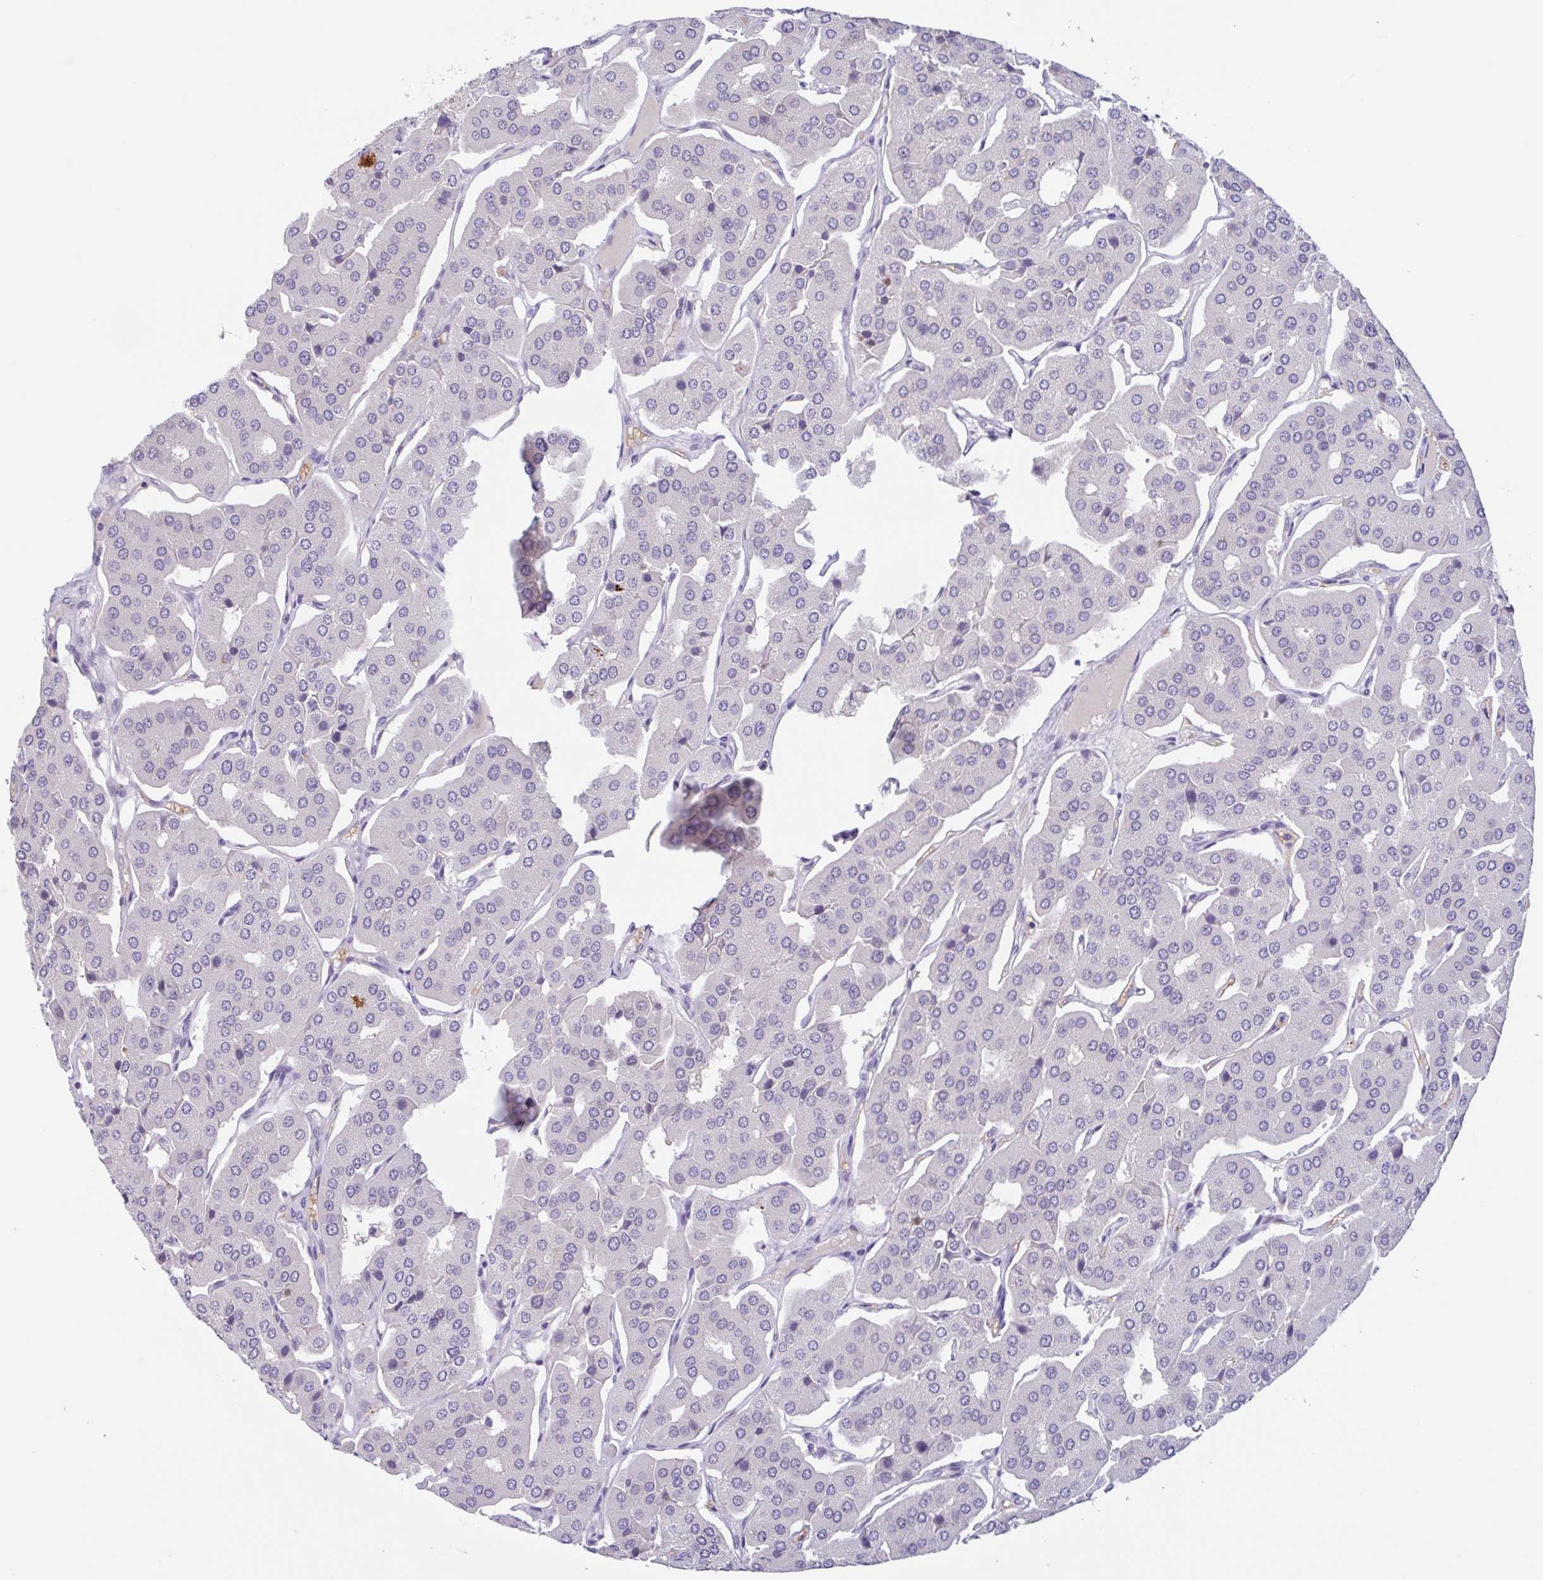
{"staining": {"intensity": "negative", "quantity": "none", "location": "none"}, "tissue": "parathyroid gland", "cell_type": "Glandular cells", "image_type": "normal", "snomed": [{"axis": "morphology", "description": "Normal tissue, NOS"}, {"axis": "morphology", "description": "Adenoma, NOS"}, {"axis": "topography", "description": "Parathyroid gland"}], "caption": "The micrograph exhibits no staining of glandular cells in benign parathyroid gland.", "gene": "RHAG", "patient": {"sex": "female", "age": 86}}